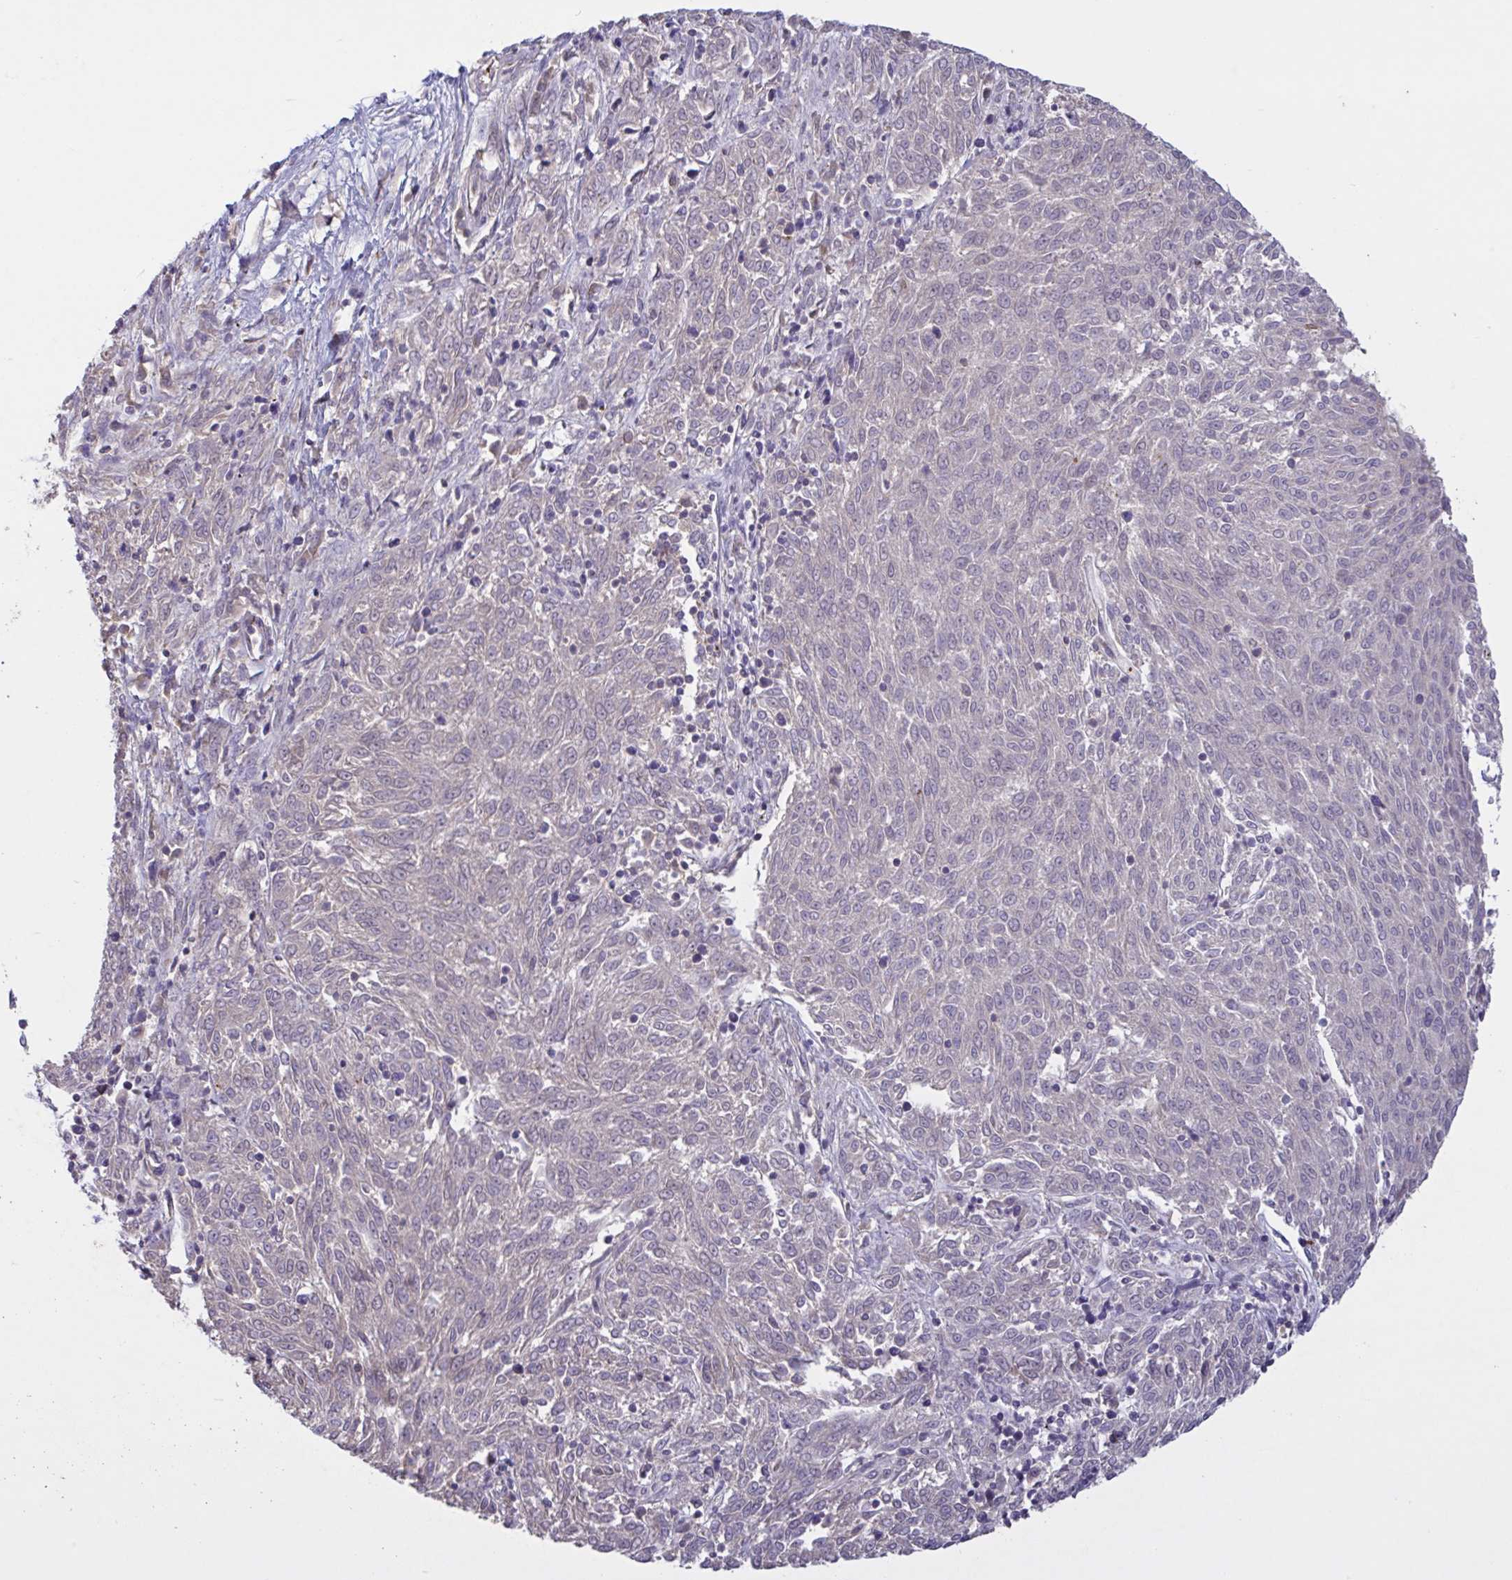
{"staining": {"intensity": "negative", "quantity": "none", "location": "none"}, "tissue": "melanoma", "cell_type": "Tumor cells", "image_type": "cancer", "snomed": [{"axis": "morphology", "description": "Malignant melanoma, NOS"}, {"axis": "topography", "description": "Skin"}], "caption": "A high-resolution histopathology image shows immunohistochemistry staining of melanoma, which reveals no significant expression in tumor cells.", "gene": "IL1R1", "patient": {"sex": "female", "age": 72}}